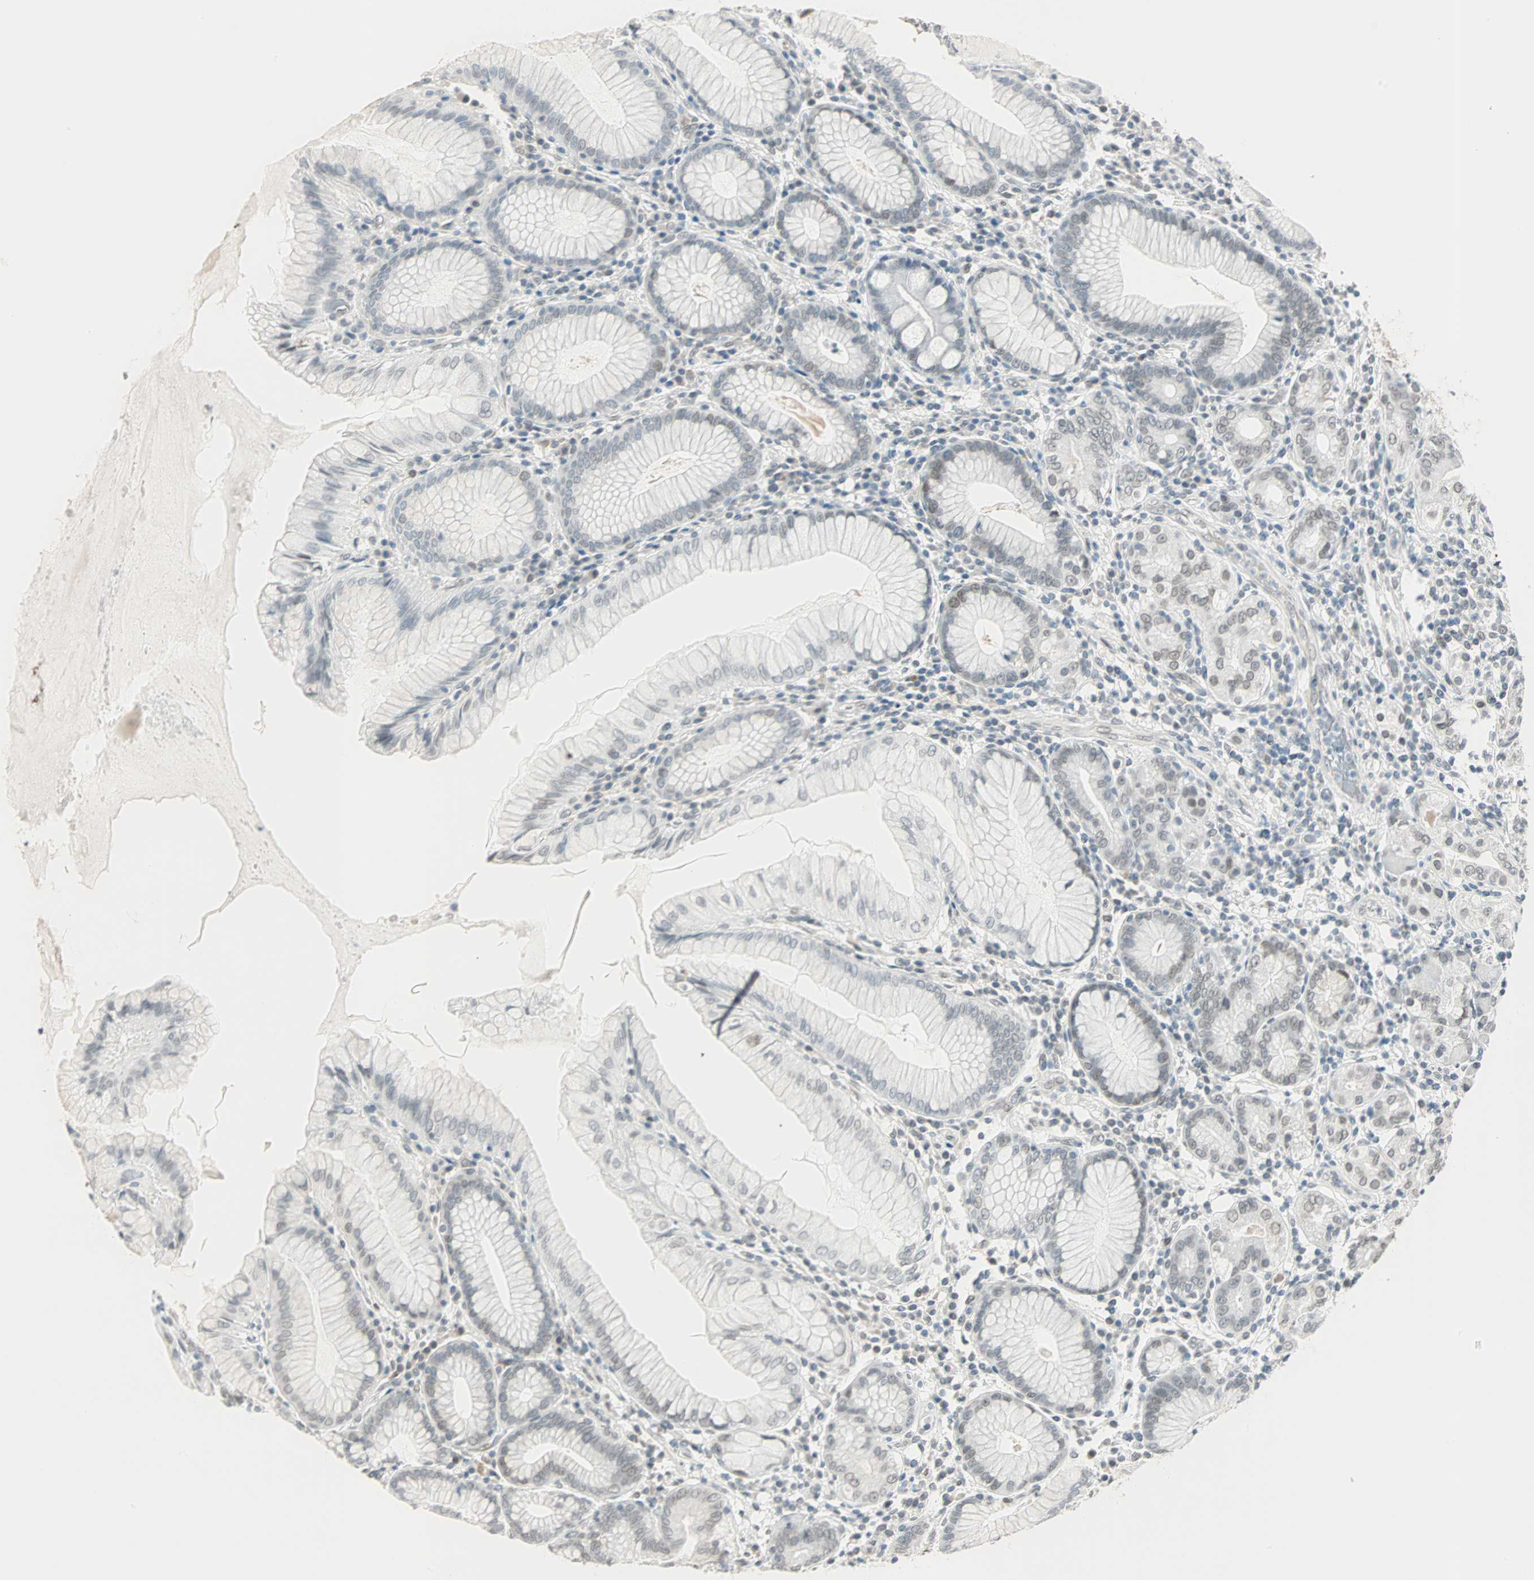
{"staining": {"intensity": "weak", "quantity": "<25%", "location": "nuclear"}, "tissue": "stomach", "cell_type": "Glandular cells", "image_type": "normal", "snomed": [{"axis": "morphology", "description": "Normal tissue, NOS"}, {"axis": "topography", "description": "Stomach, lower"}], "caption": "Protein analysis of benign stomach demonstrates no significant staining in glandular cells.", "gene": "BCAN", "patient": {"sex": "female", "age": 76}}